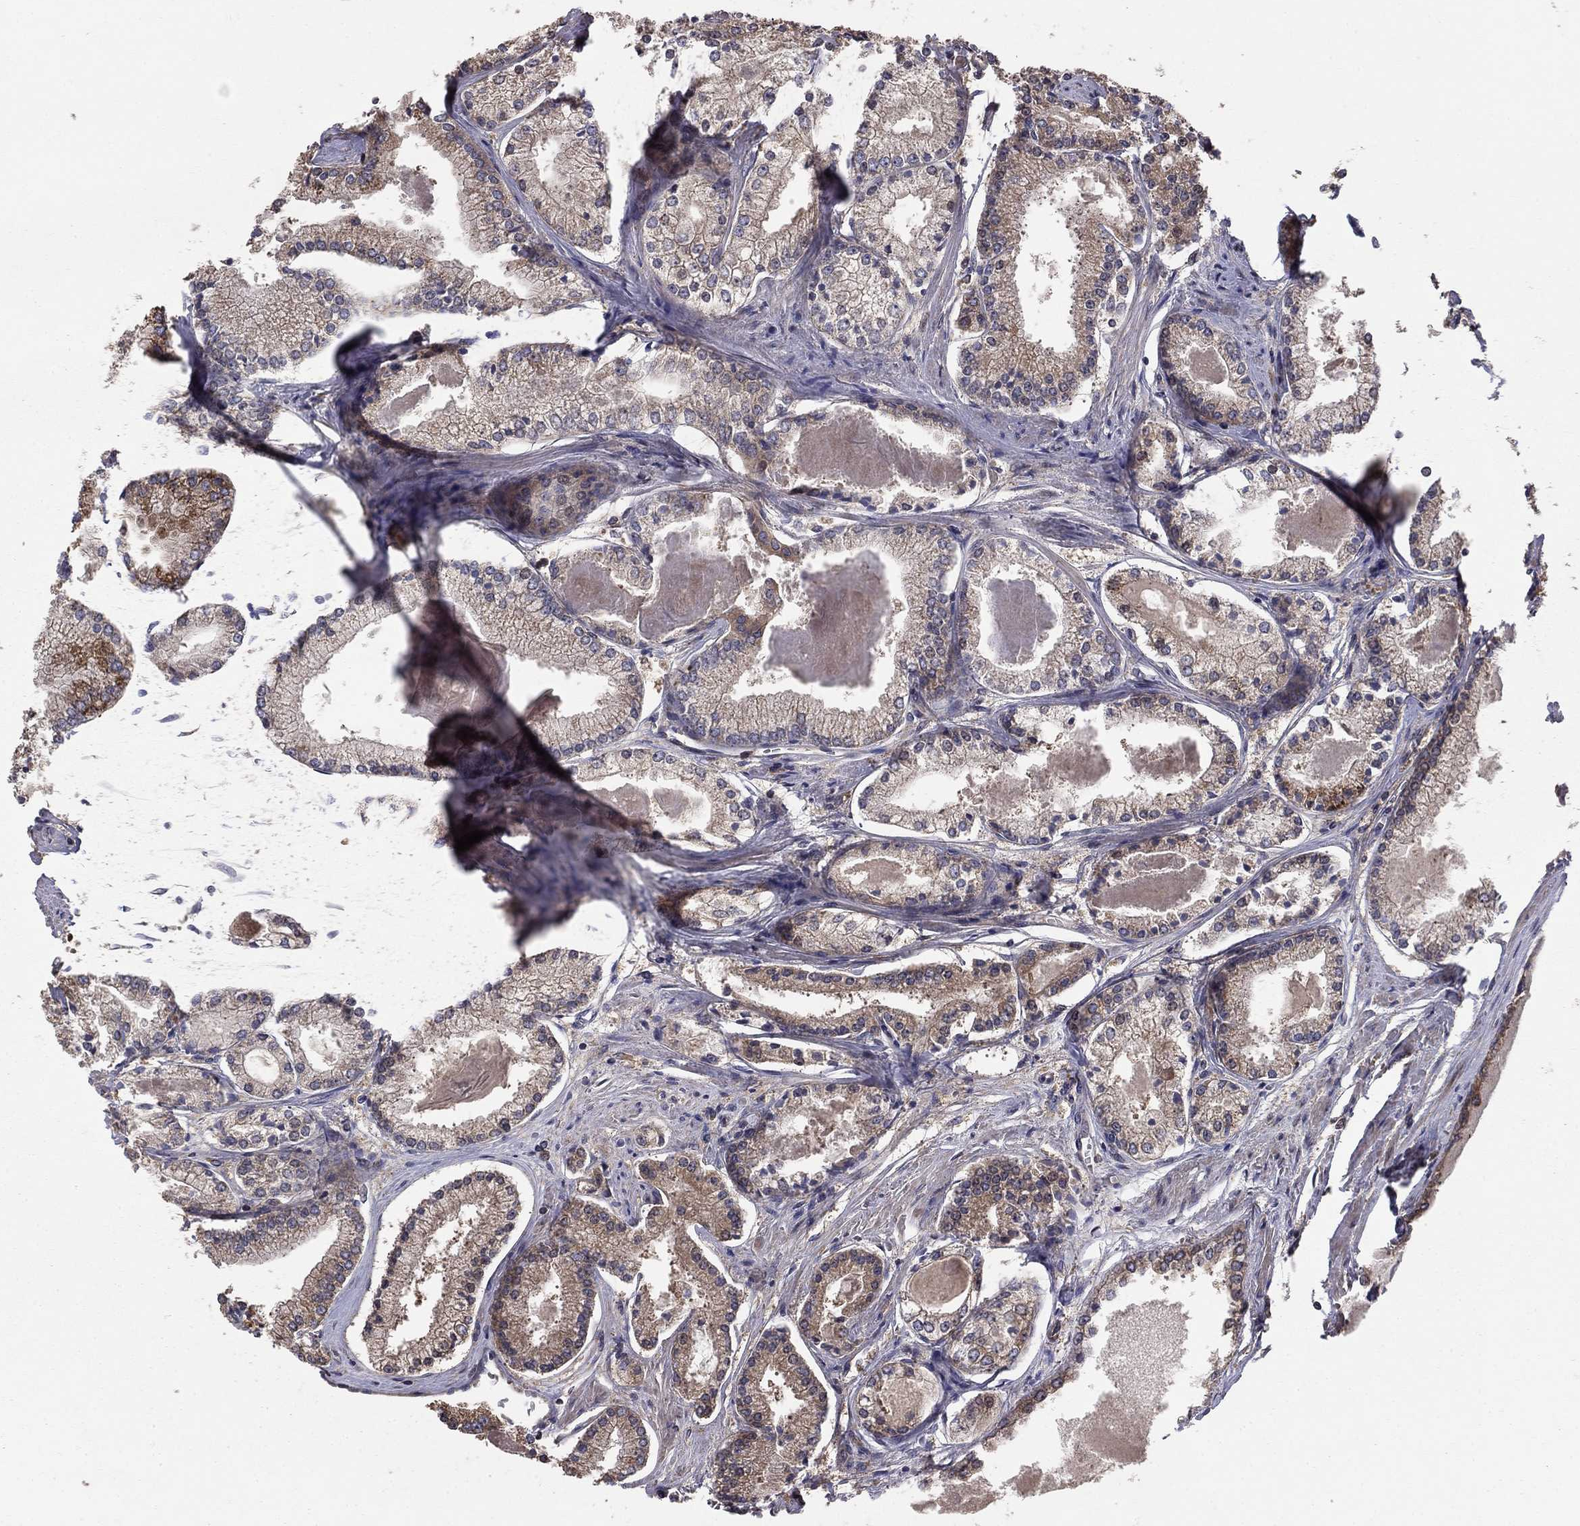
{"staining": {"intensity": "weak", "quantity": "<25%", "location": "cytoplasmic/membranous"}, "tissue": "prostate cancer", "cell_type": "Tumor cells", "image_type": "cancer", "snomed": [{"axis": "morphology", "description": "Adenocarcinoma, NOS"}, {"axis": "topography", "description": "Prostate"}], "caption": "Prostate cancer was stained to show a protein in brown. There is no significant staining in tumor cells. (Immunohistochemistry, brightfield microscopy, high magnification).", "gene": "BABAM2", "patient": {"sex": "male", "age": 72}}